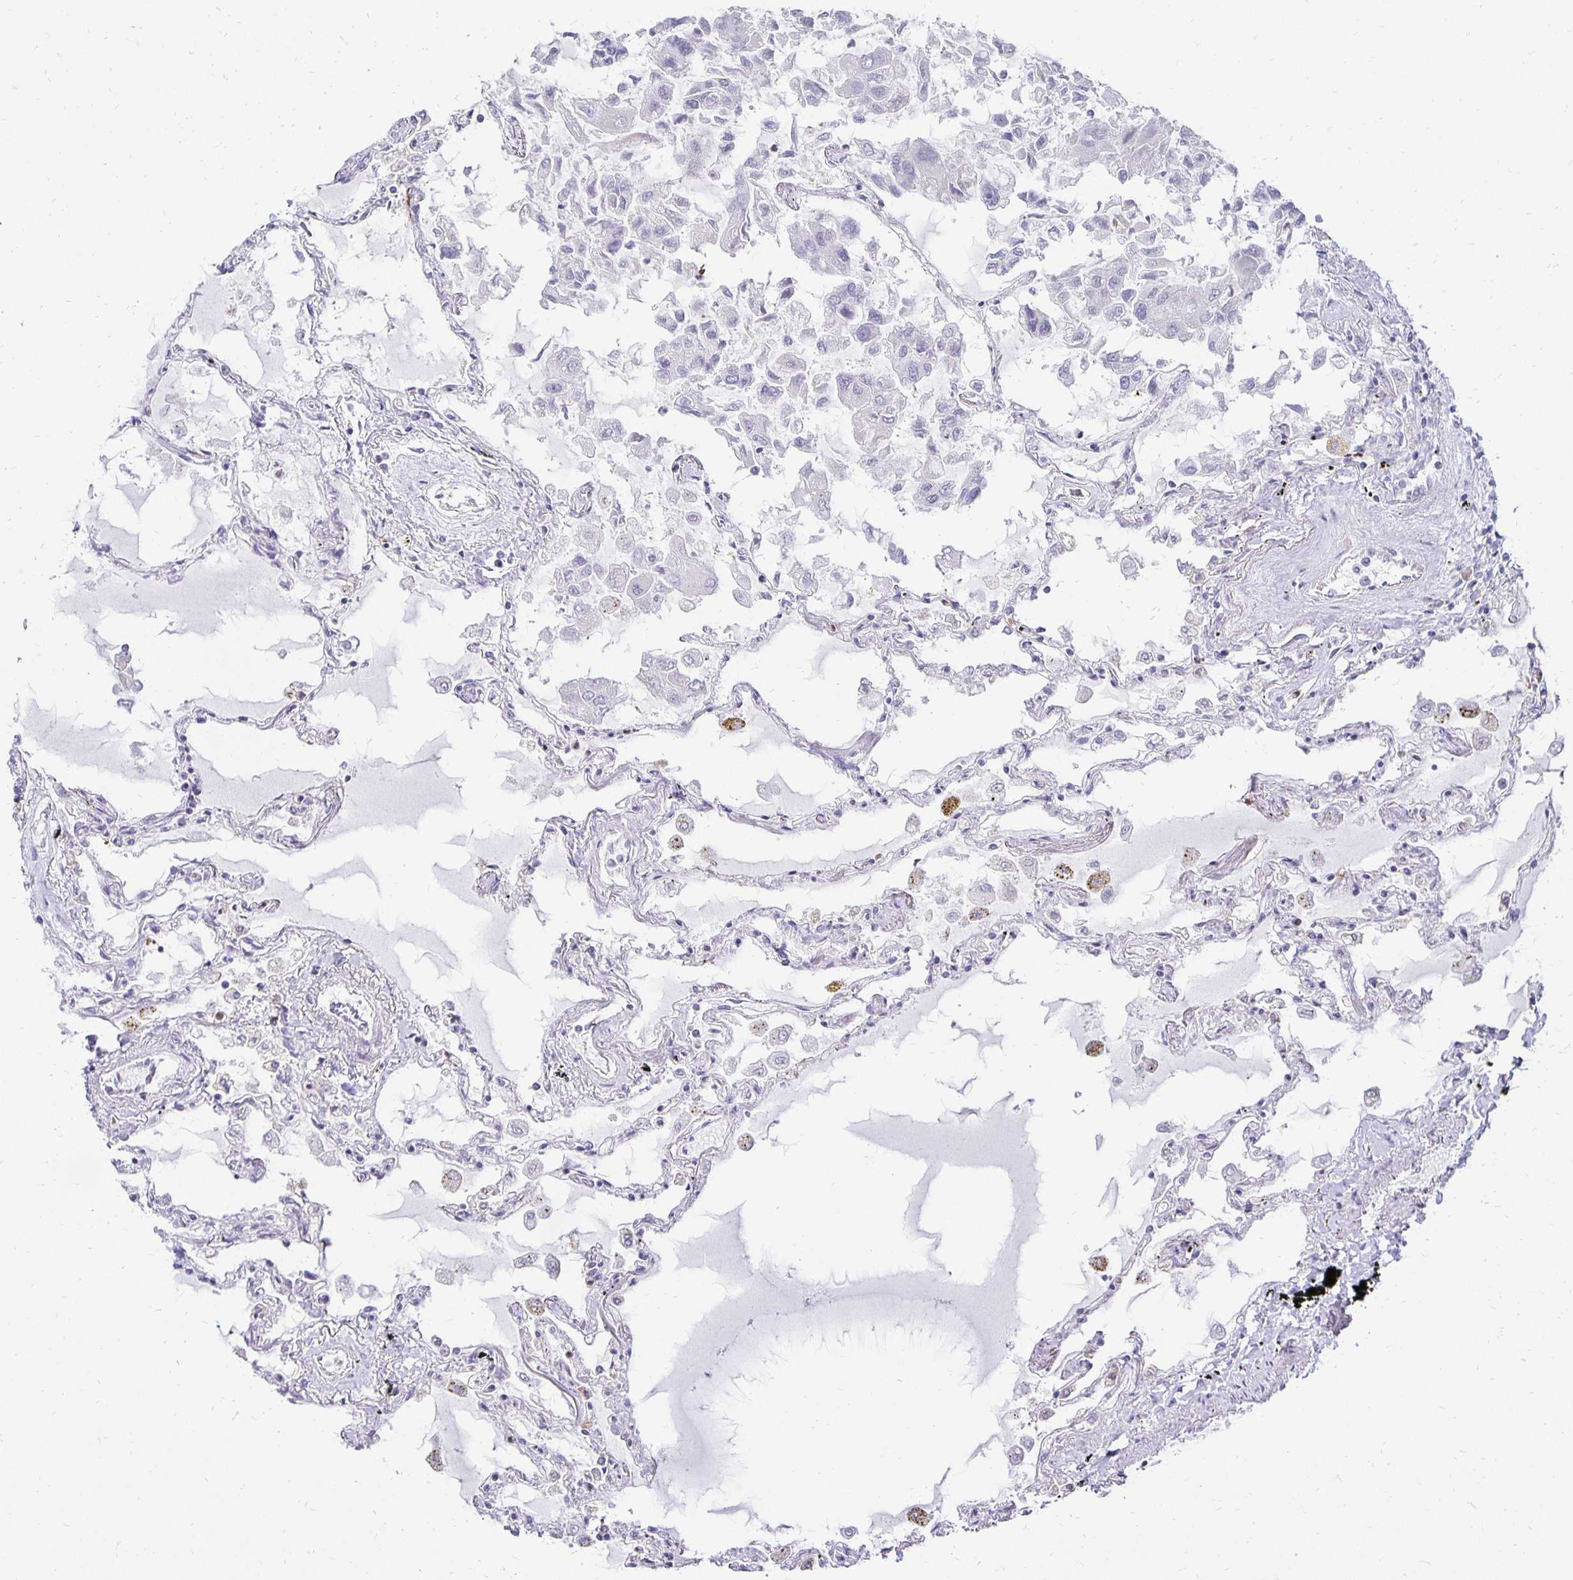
{"staining": {"intensity": "weak", "quantity": "<25%", "location": "cytoplasmic/membranous"}, "tissue": "lung", "cell_type": "Alveolar cells", "image_type": "normal", "snomed": [{"axis": "morphology", "description": "Normal tissue, NOS"}, {"axis": "morphology", "description": "Adenocarcinoma, NOS"}, {"axis": "topography", "description": "Cartilage tissue"}, {"axis": "topography", "description": "Lung"}], "caption": "IHC of normal human lung shows no positivity in alveolar cells. (Stains: DAB (3,3'-diaminobenzidine) IHC with hematoxylin counter stain, Microscopy: brightfield microscopy at high magnification).", "gene": "FN3K", "patient": {"sex": "female", "age": 67}}